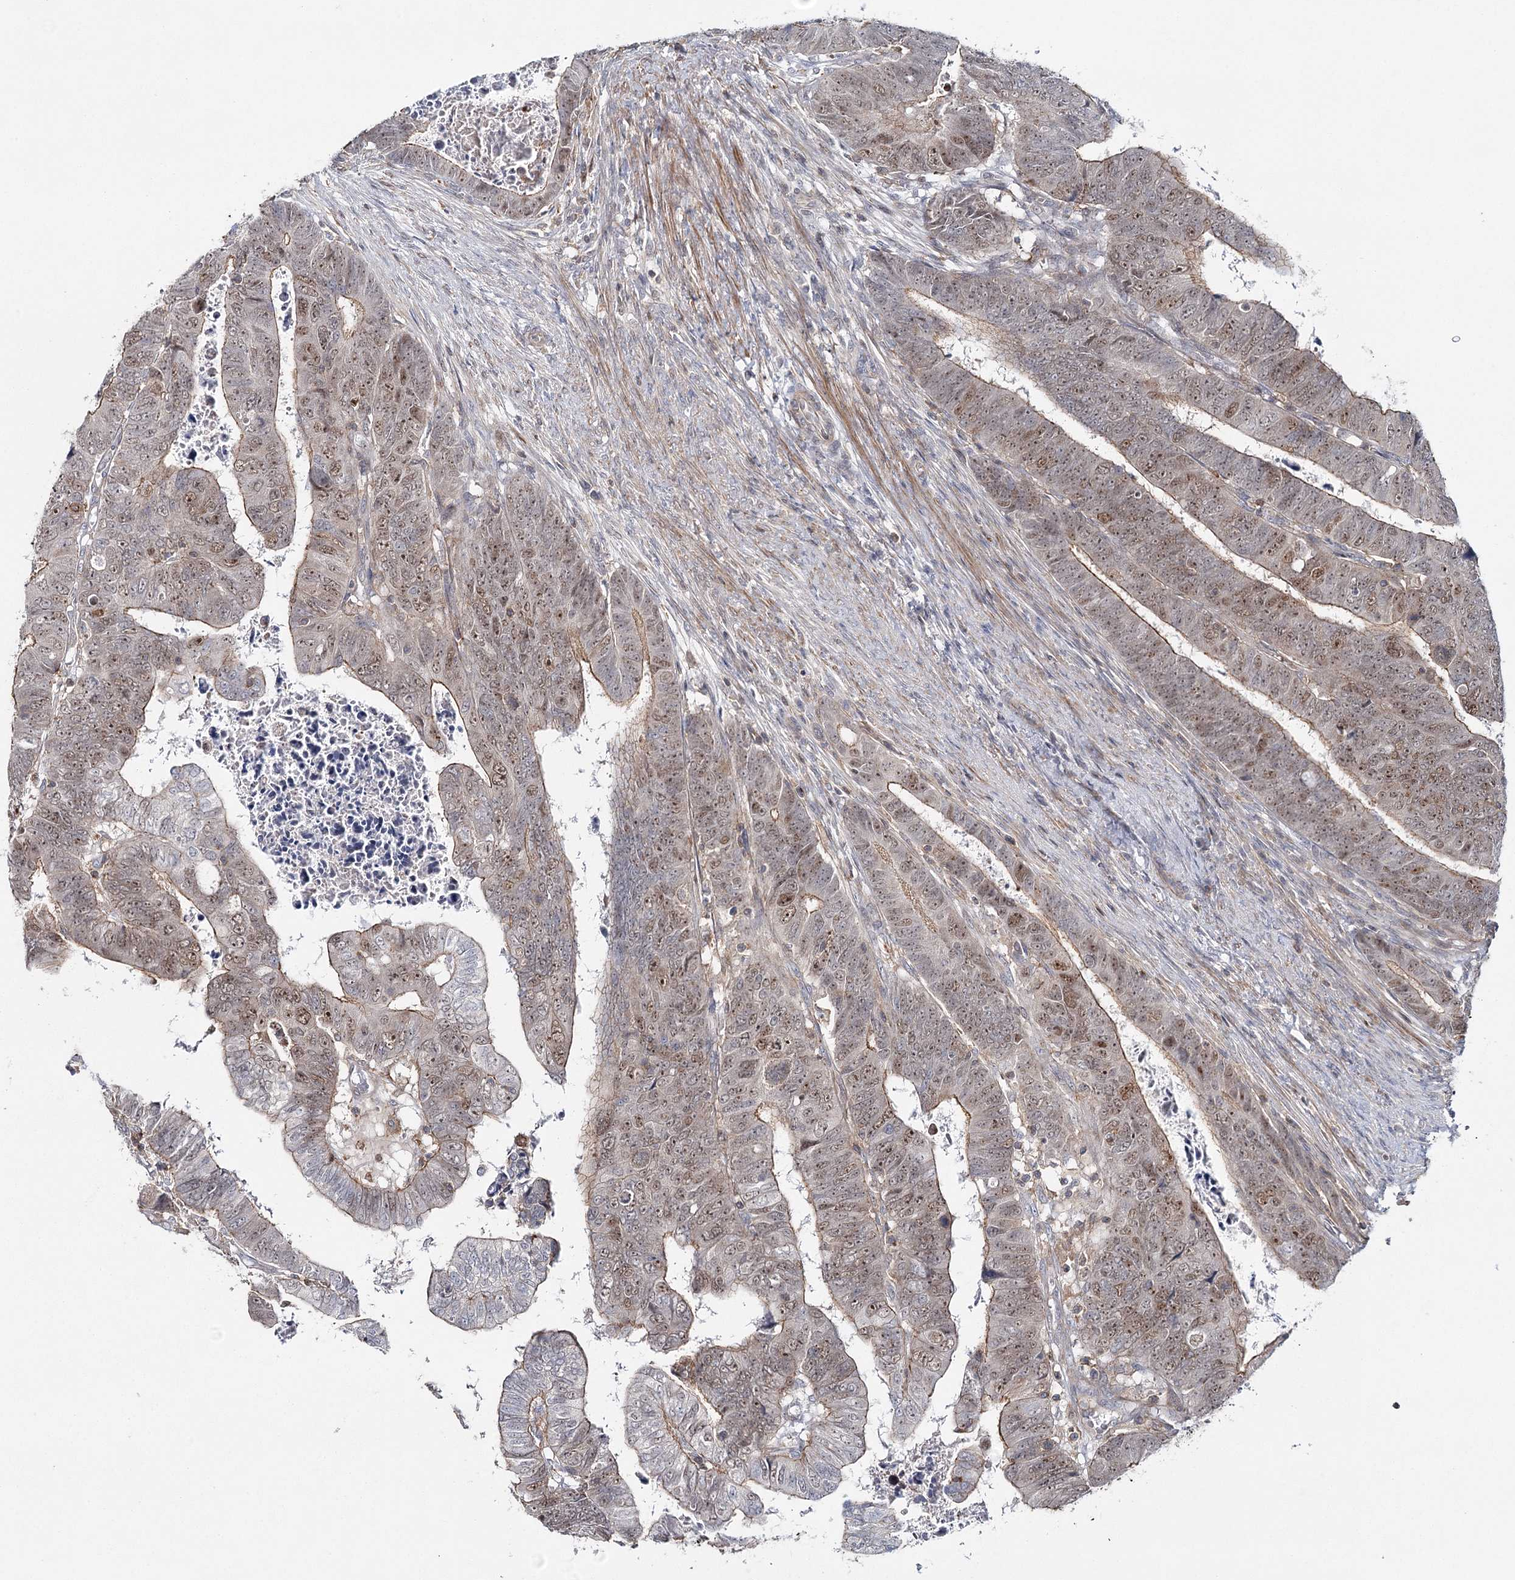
{"staining": {"intensity": "moderate", "quantity": ">75%", "location": "nuclear"}, "tissue": "colorectal cancer", "cell_type": "Tumor cells", "image_type": "cancer", "snomed": [{"axis": "morphology", "description": "Normal tissue, NOS"}, {"axis": "morphology", "description": "Adenocarcinoma, NOS"}, {"axis": "topography", "description": "Rectum"}], "caption": "This is a photomicrograph of immunohistochemistry (IHC) staining of colorectal cancer, which shows moderate expression in the nuclear of tumor cells.", "gene": "ZC3H8", "patient": {"sex": "female", "age": 65}}